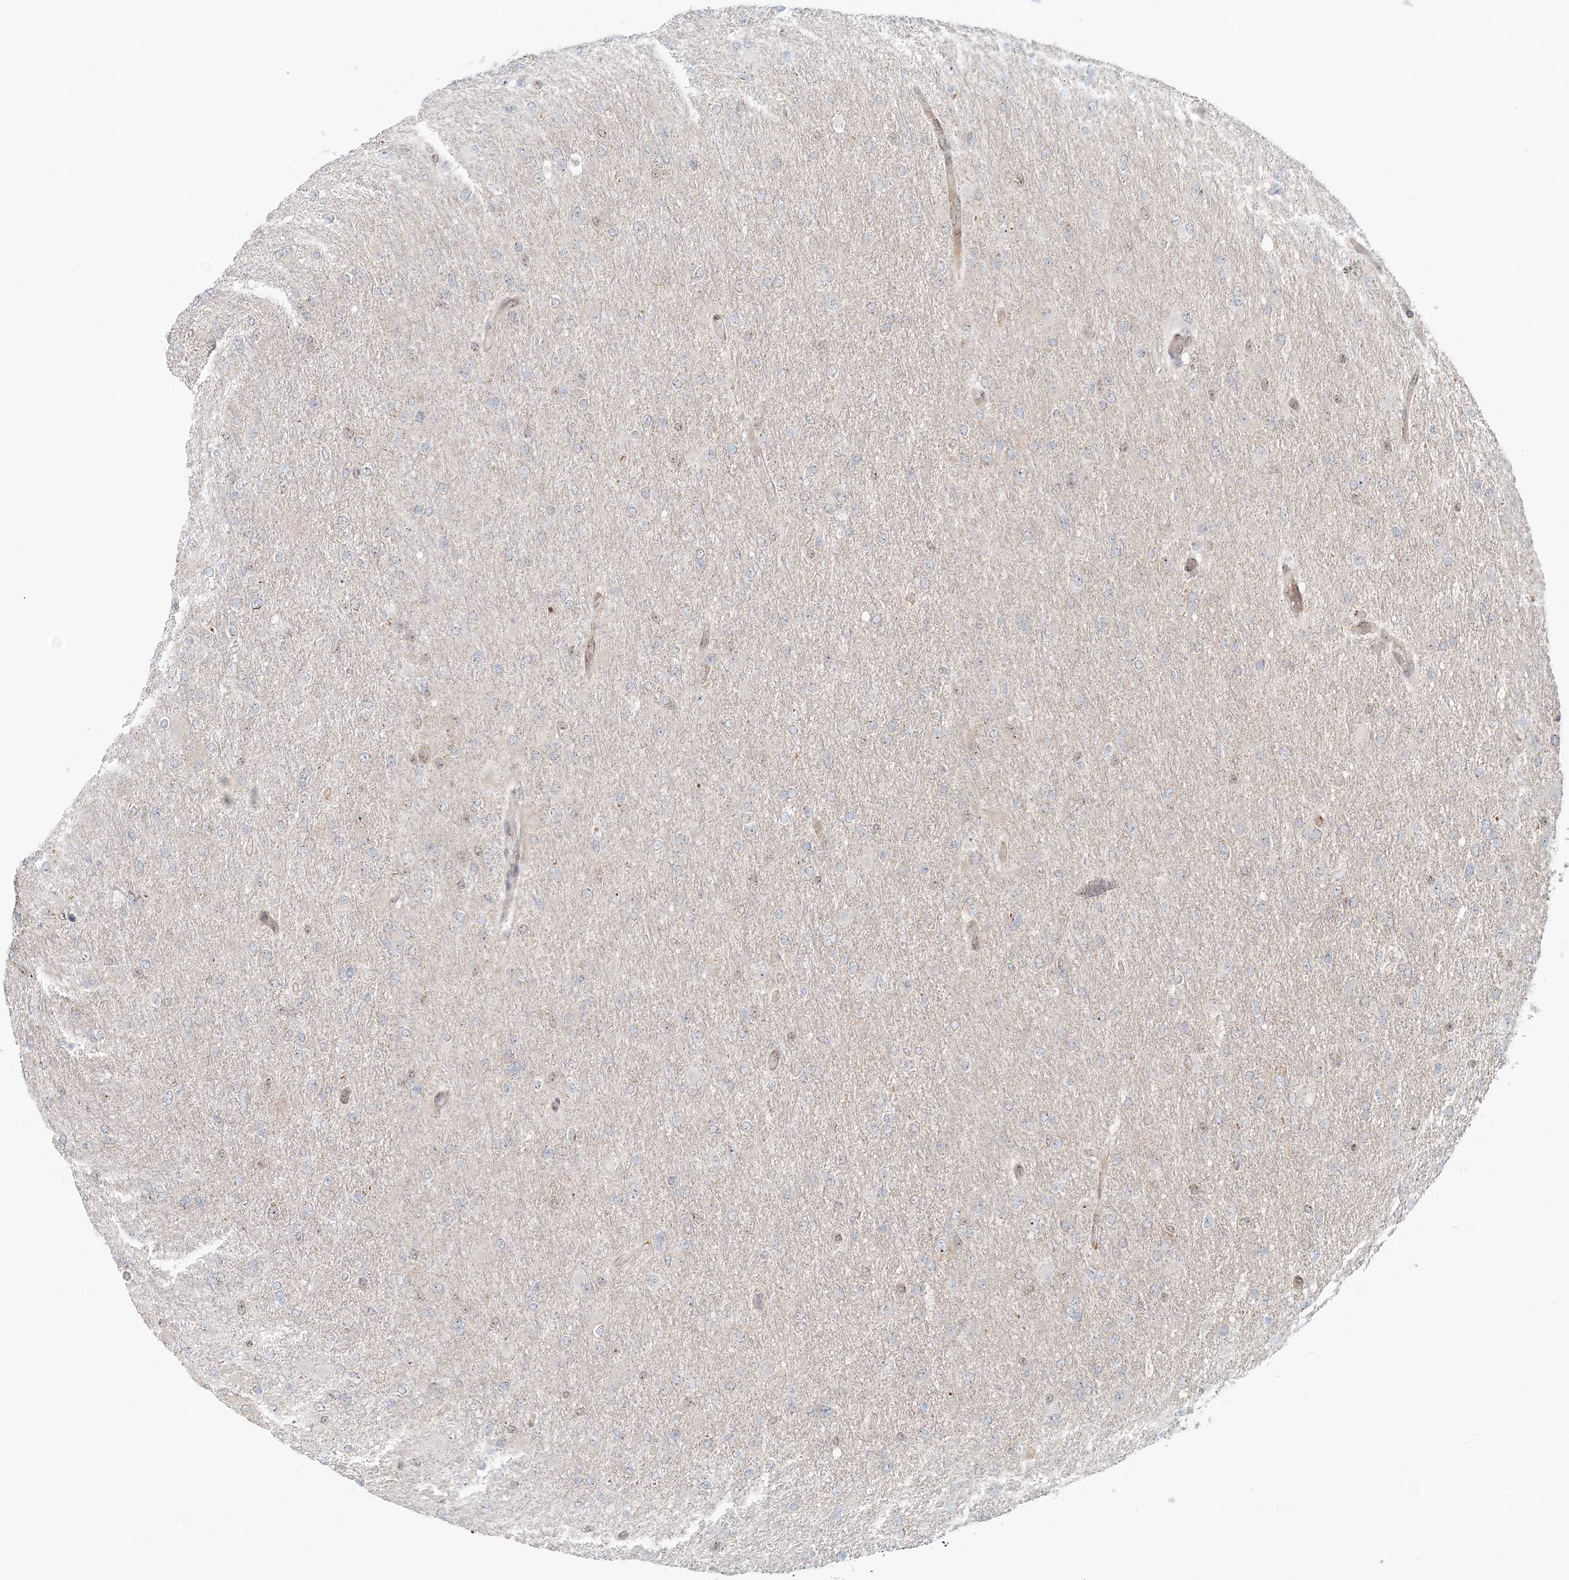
{"staining": {"intensity": "negative", "quantity": "none", "location": "none"}, "tissue": "glioma", "cell_type": "Tumor cells", "image_type": "cancer", "snomed": [{"axis": "morphology", "description": "Glioma, malignant, High grade"}, {"axis": "topography", "description": "Cerebral cortex"}], "caption": "This photomicrograph is of glioma stained with immunohistochemistry to label a protein in brown with the nuclei are counter-stained blue. There is no positivity in tumor cells.", "gene": "UBE2F", "patient": {"sex": "female", "age": 36}}